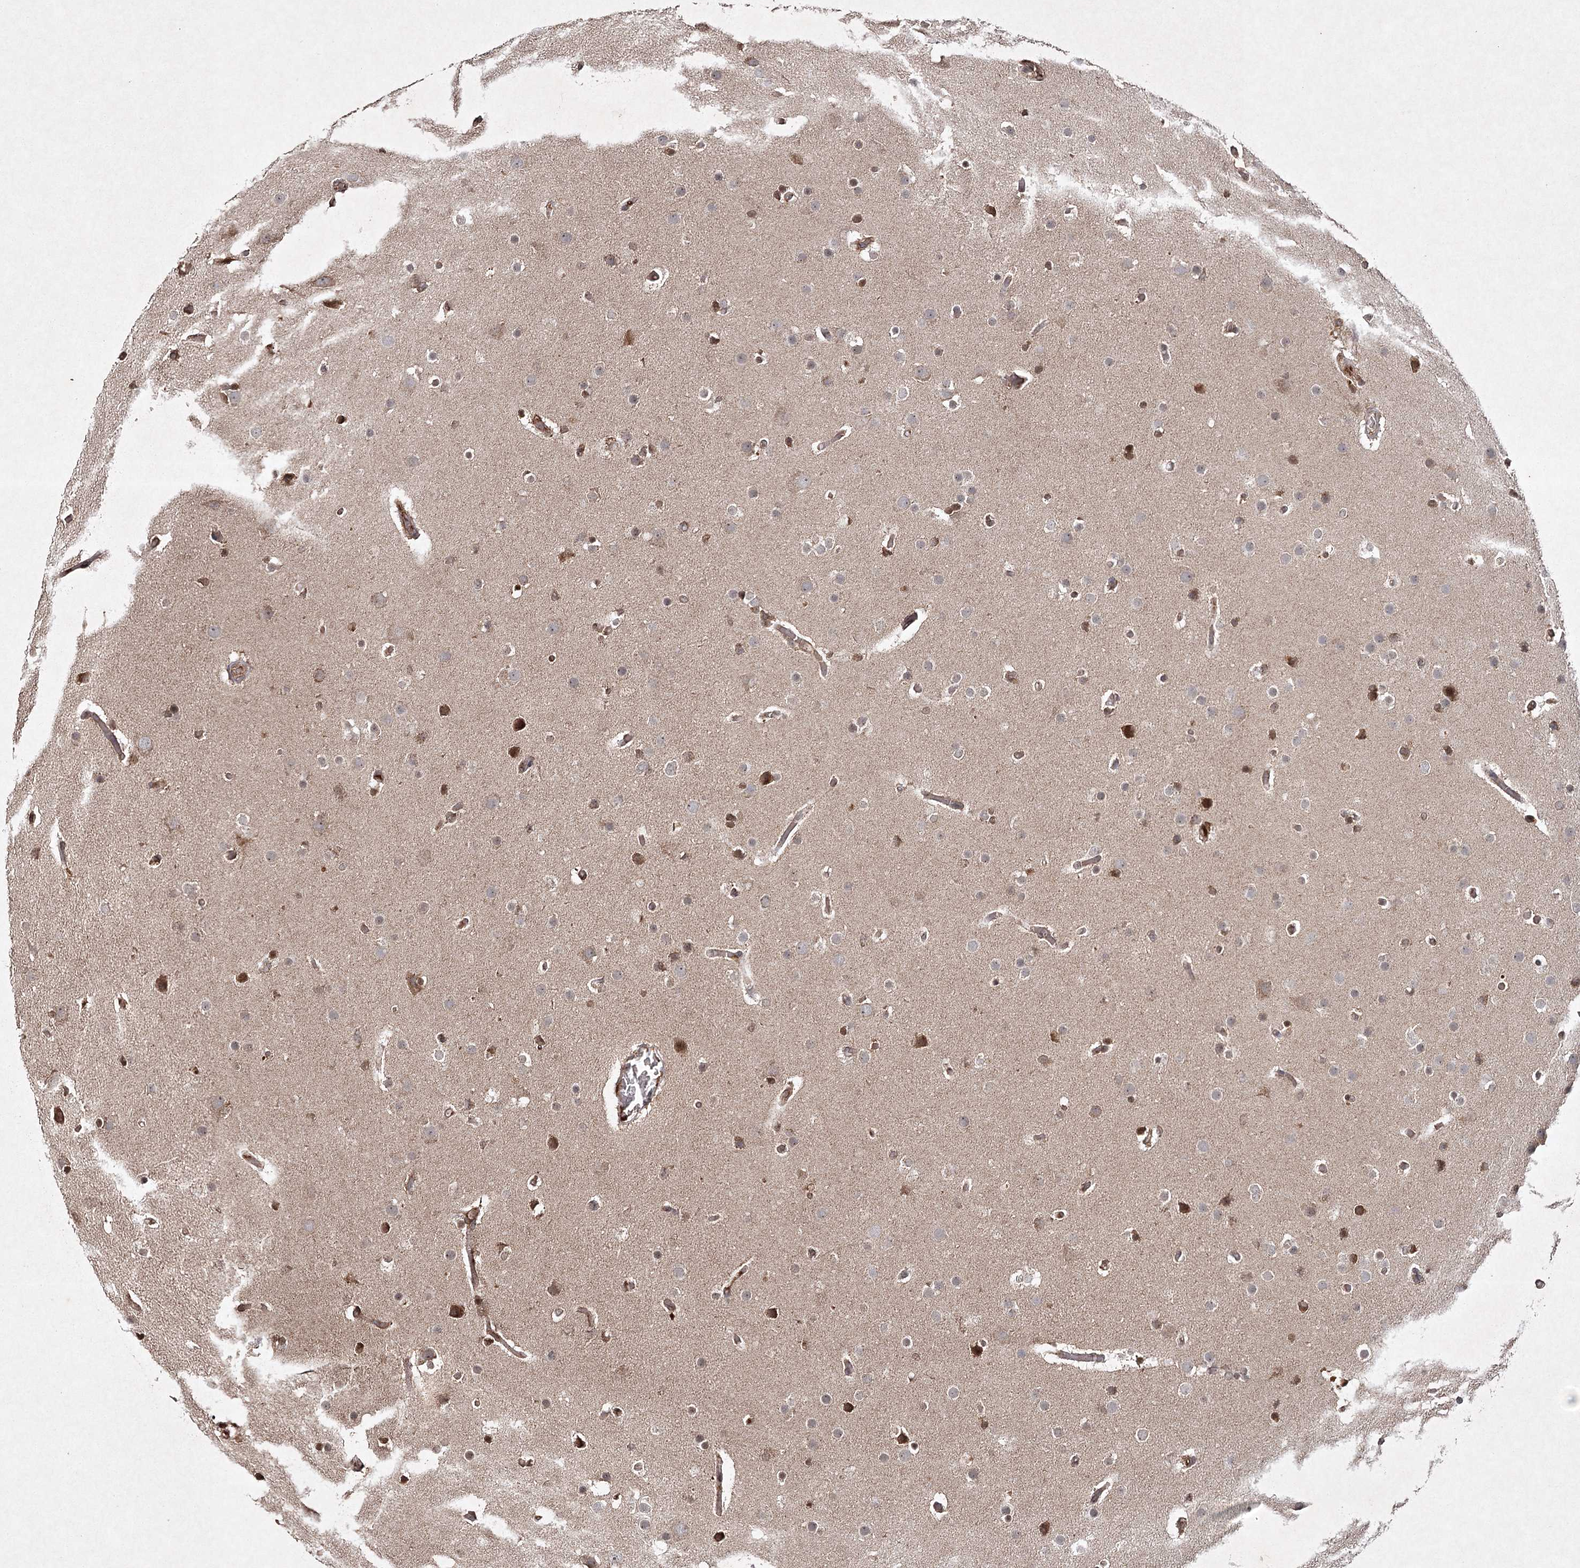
{"staining": {"intensity": "moderate", "quantity": "<25%", "location": "cytoplasmic/membranous"}, "tissue": "glioma", "cell_type": "Tumor cells", "image_type": "cancer", "snomed": [{"axis": "morphology", "description": "Glioma, malignant, High grade"}, {"axis": "topography", "description": "Cerebral cortex"}], "caption": "Immunohistochemistry (IHC) image of malignant high-grade glioma stained for a protein (brown), which shows low levels of moderate cytoplasmic/membranous positivity in about <25% of tumor cells.", "gene": "CYP2B6", "patient": {"sex": "female", "age": 36}}